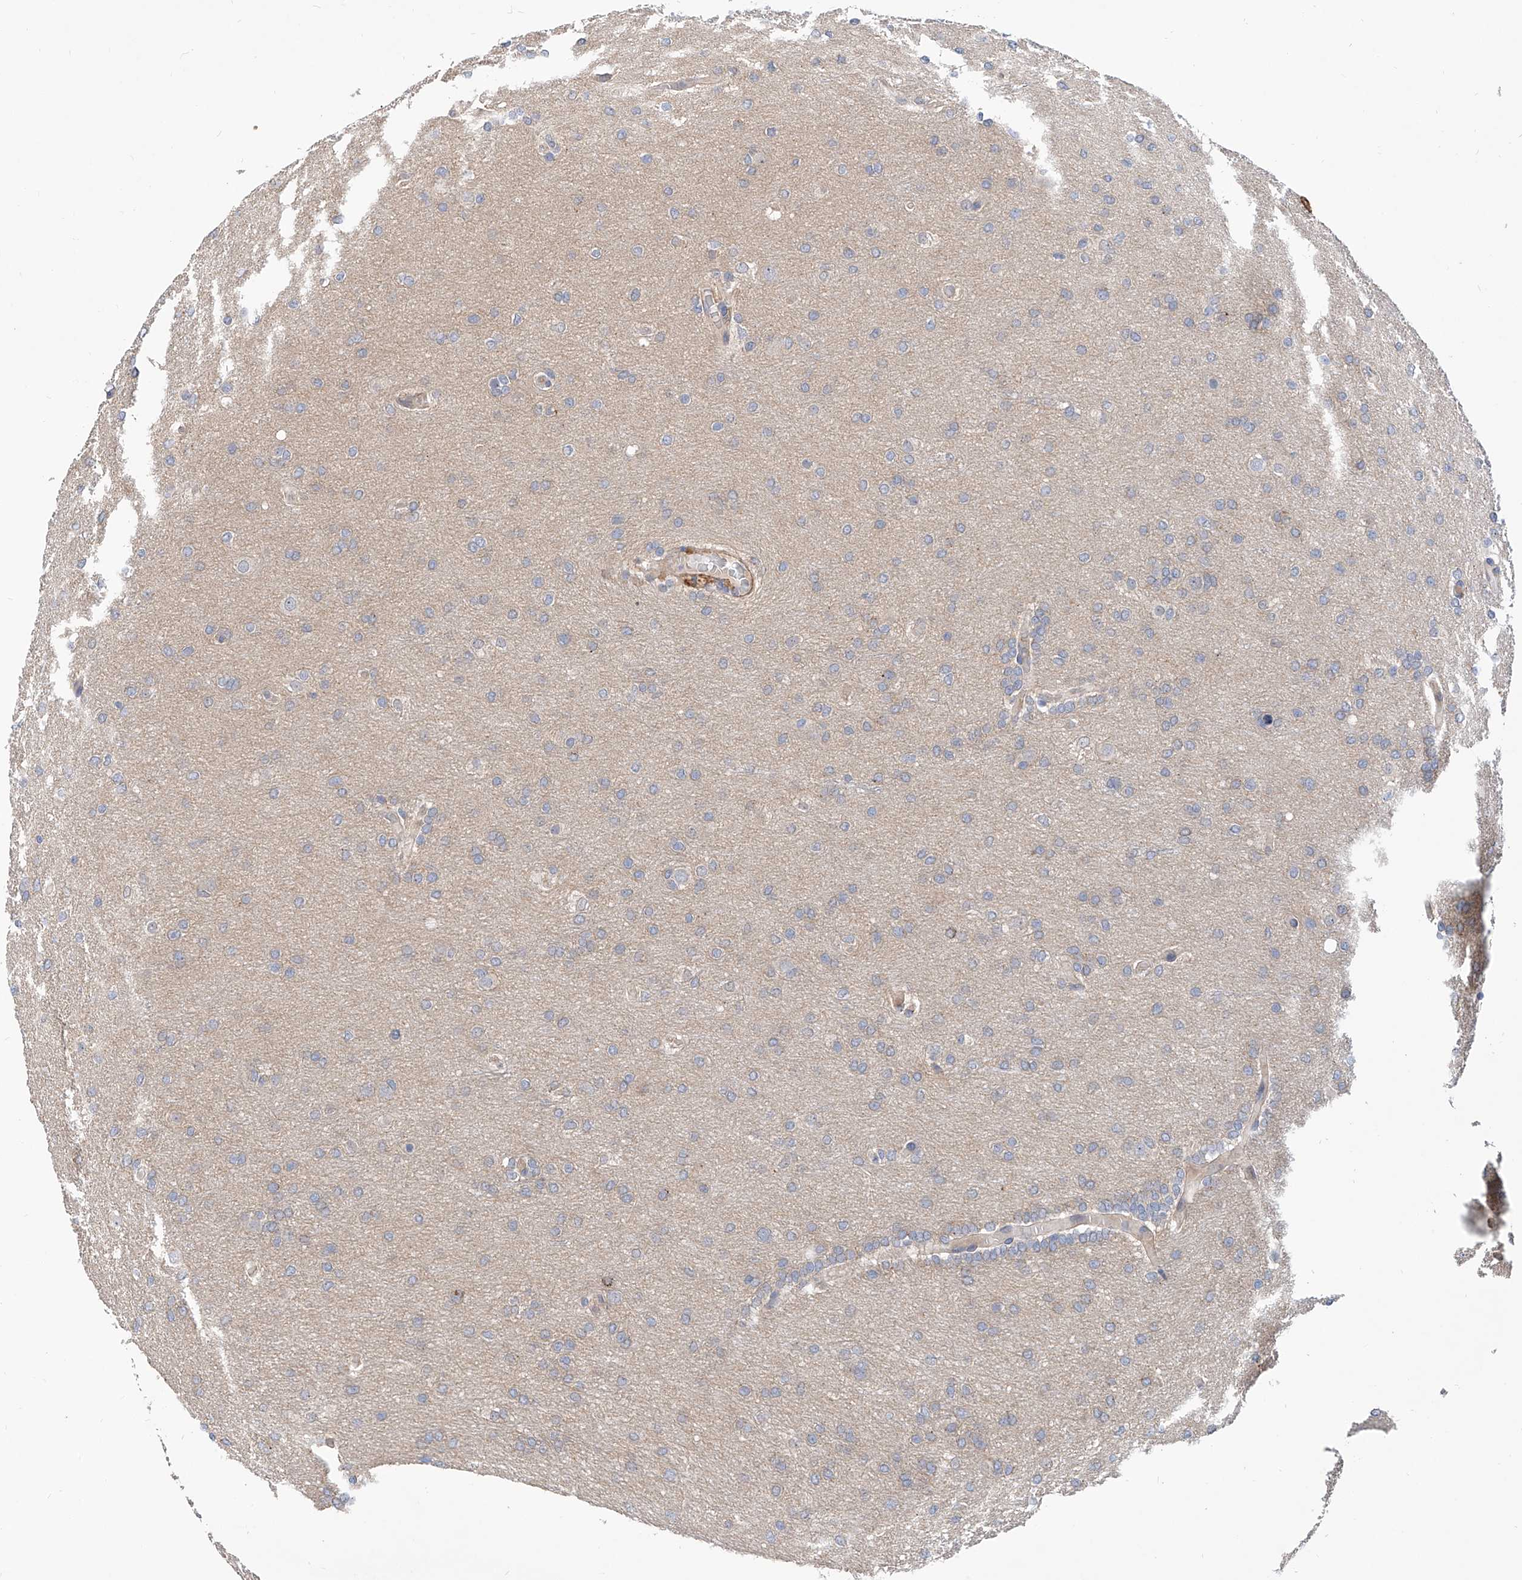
{"staining": {"intensity": "negative", "quantity": "none", "location": "none"}, "tissue": "glioma", "cell_type": "Tumor cells", "image_type": "cancer", "snomed": [{"axis": "morphology", "description": "Glioma, malignant, High grade"}, {"axis": "topography", "description": "Cerebral cortex"}], "caption": "The image shows no significant expression in tumor cells of glioma.", "gene": "MAGEE2", "patient": {"sex": "female", "age": 36}}